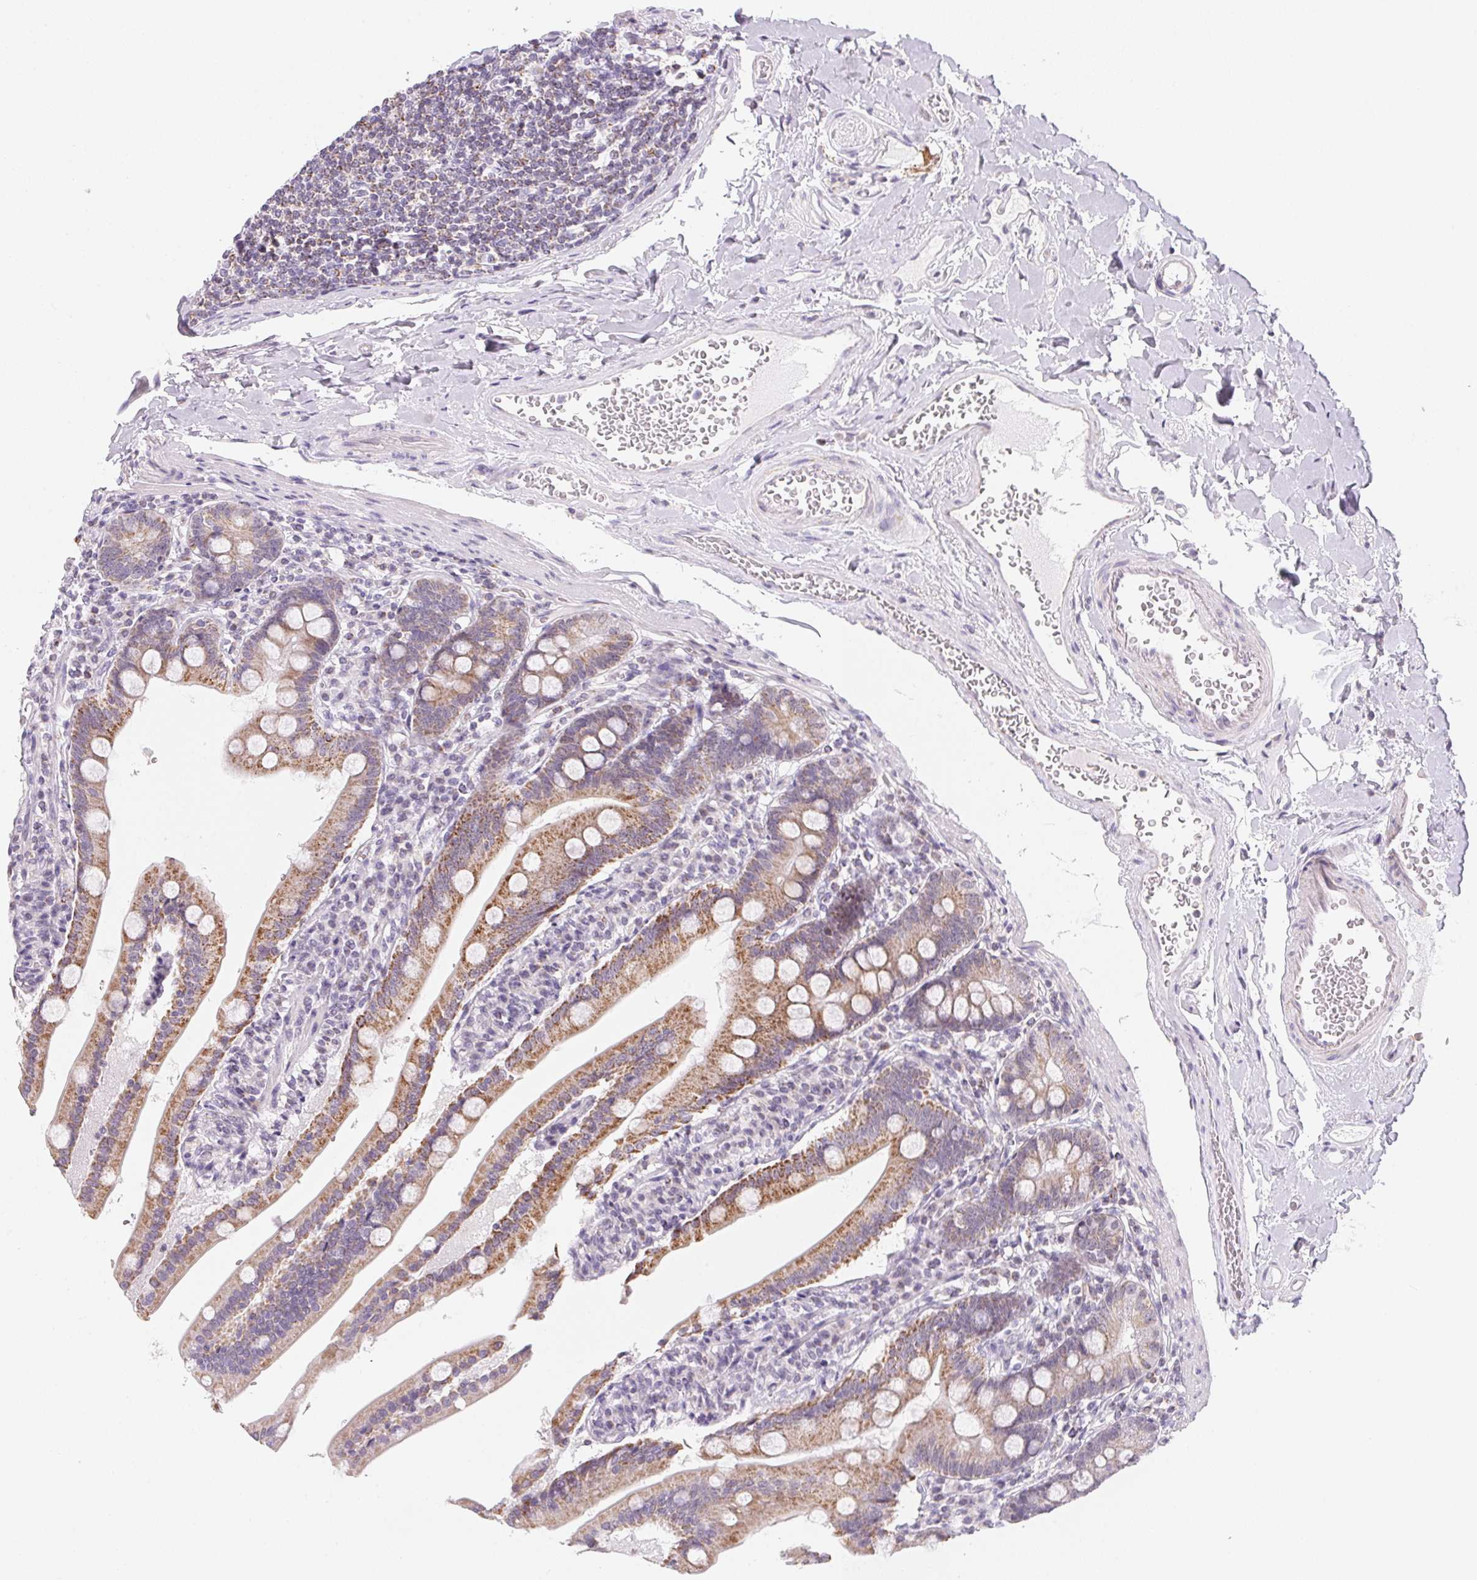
{"staining": {"intensity": "moderate", "quantity": ">75%", "location": "cytoplasmic/membranous"}, "tissue": "duodenum", "cell_type": "Glandular cells", "image_type": "normal", "snomed": [{"axis": "morphology", "description": "Normal tissue, NOS"}, {"axis": "topography", "description": "Duodenum"}], "caption": "Moderate cytoplasmic/membranous protein positivity is identified in approximately >75% of glandular cells in duodenum.", "gene": "GIPC2", "patient": {"sex": "female", "age": 67}}